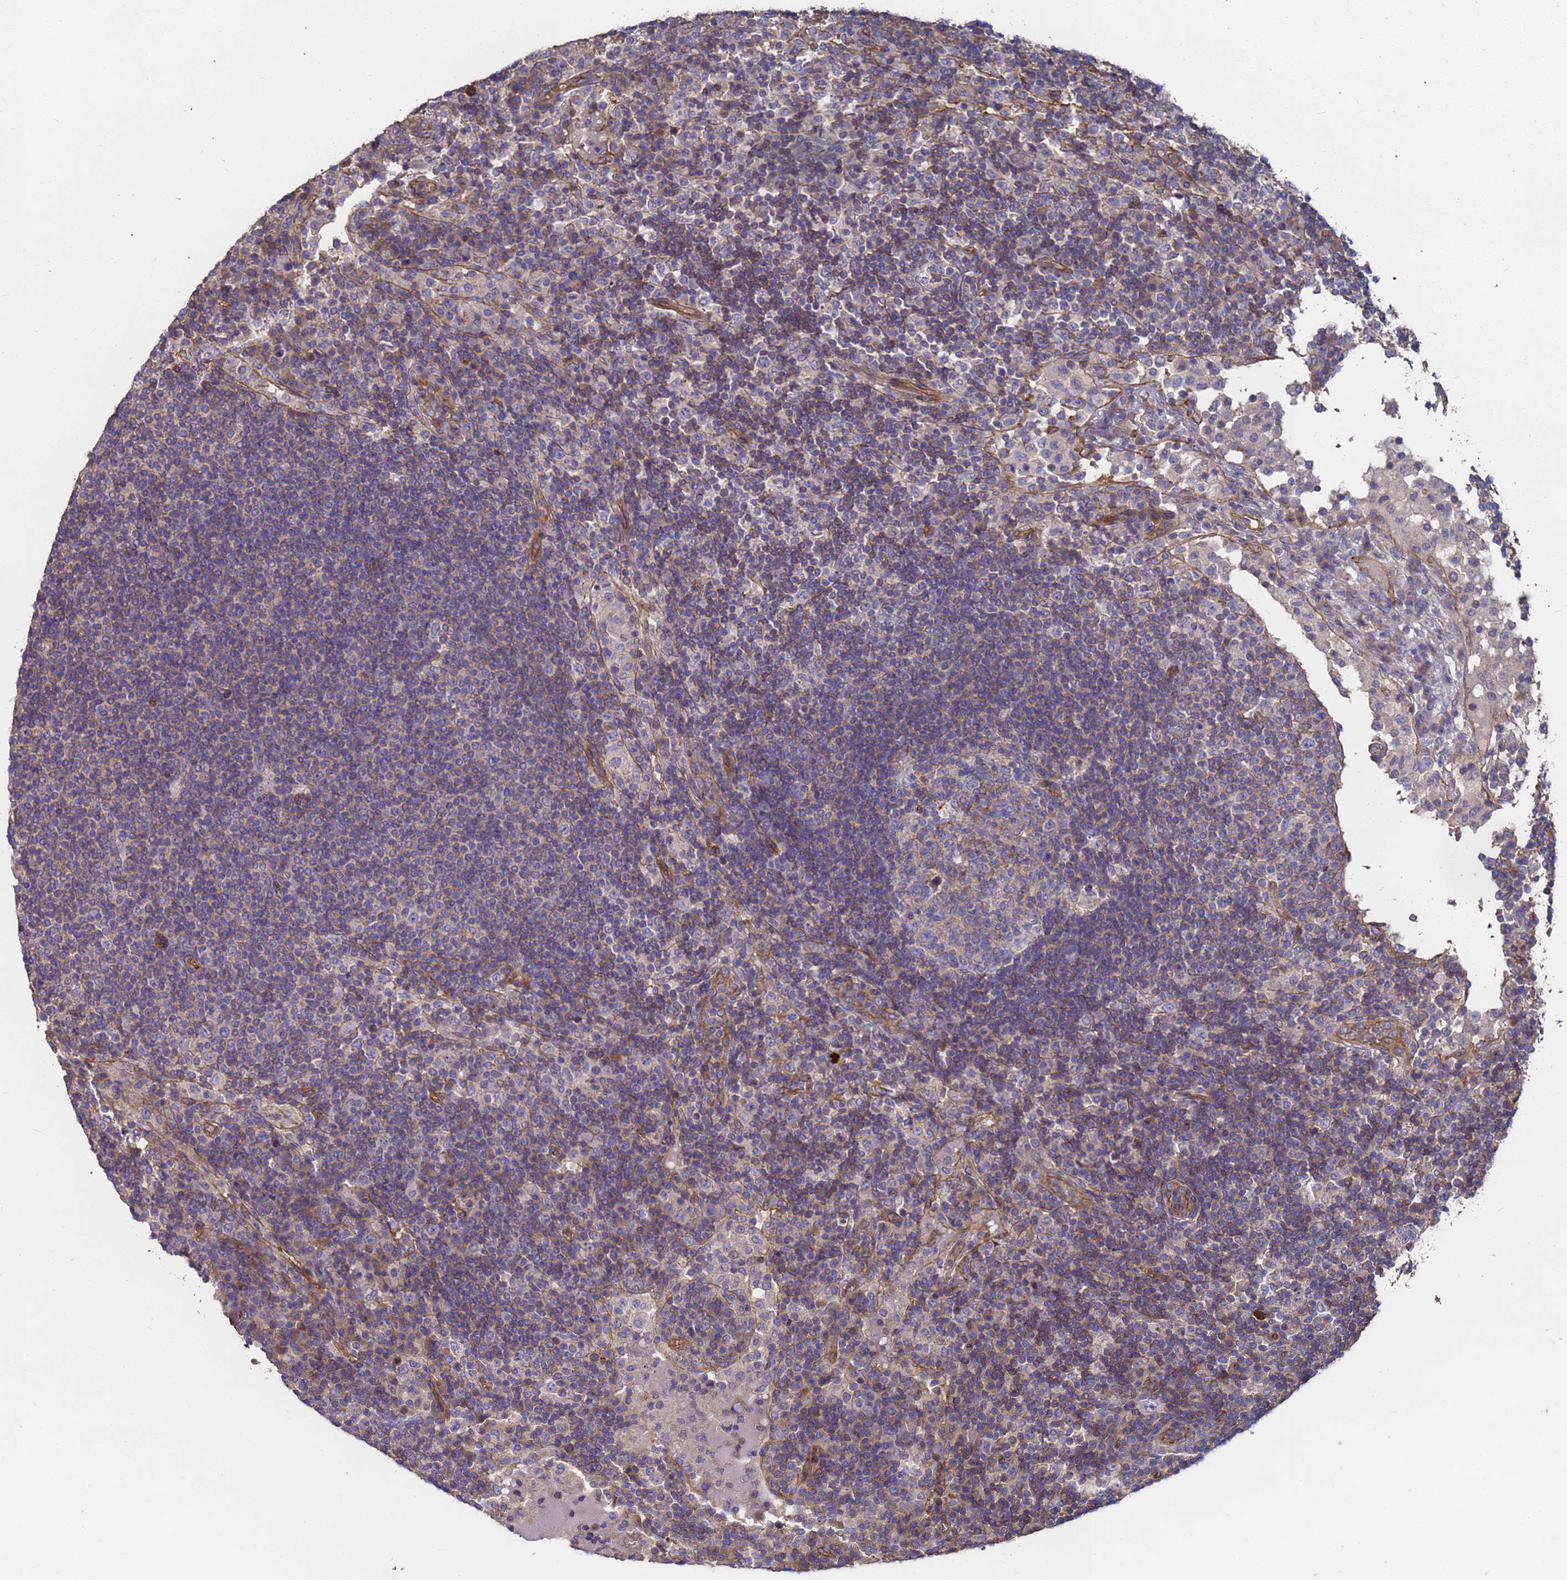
{"staining": {"intensity": "negative", "quantity": "none", "location": "none"}, "tissue": "lymph node", "cell_type": "Germinal center cells", "image_type": "normal", "snomed": [{"axis": "morphology", "description": "Normal tissue, NOS"}, {"axis": "topography", "description": "Lymph node"}], "caption": "The IHC image has no significant staining in germinal center cells of lymph node. (Brightfield microscopy of DAB (3,3'-diaminobenzidine) IHC at high magnification).", "gene": "NDUFAF6", "patient": {"sex": "female", "age": 53}}